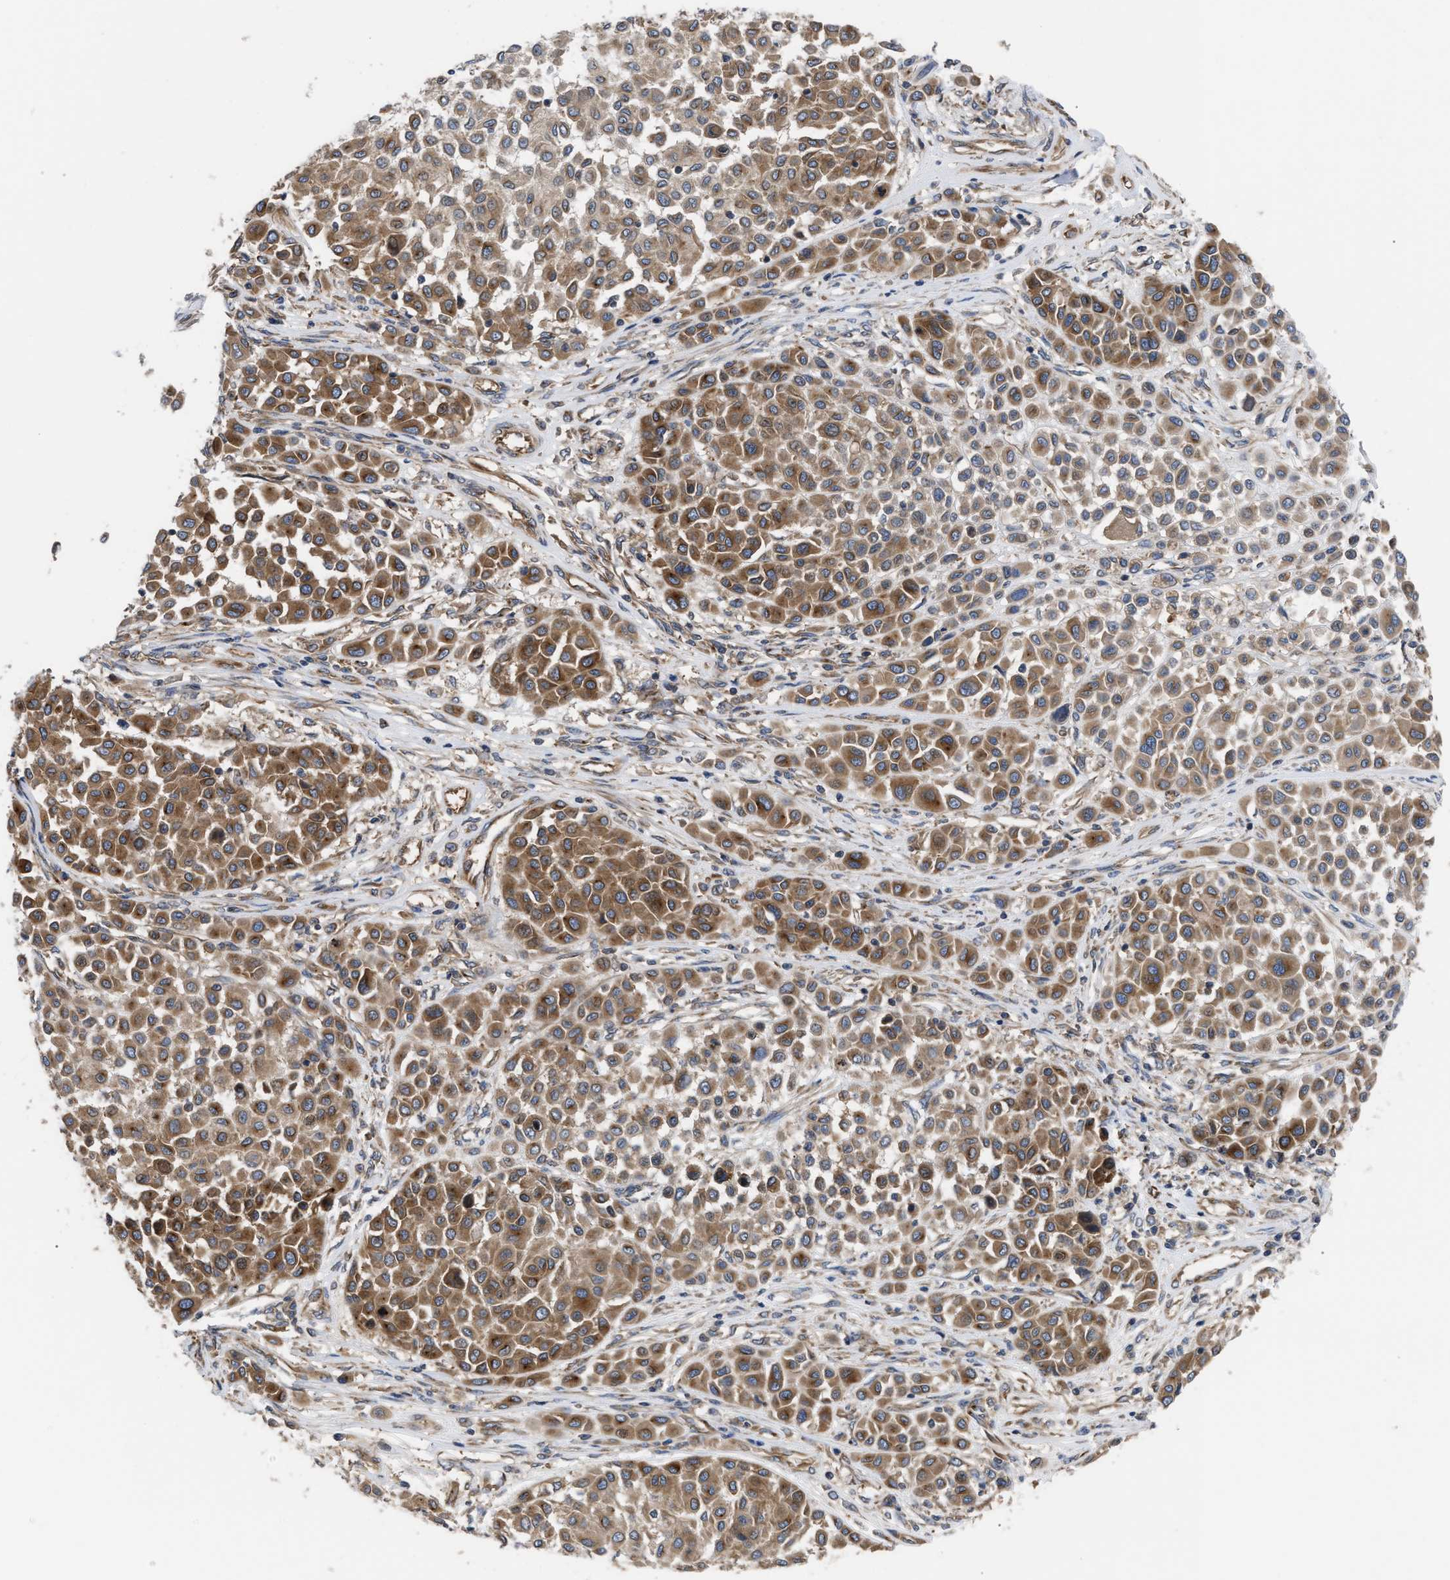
{"staining": {"intensity": "moderate", "quantity": ">75%", "location": "cytoplasmic/membranous"}, "tissue": "melanoma", "cell_type": "Tumor cells", "image_type": "cancer", "snomed": [{"axis": "morphology", "description": "Malignant melanoma, Metastatic site"}, {"axis": "topography", "description": "Soft tissue"}], "caption": "This image exhibits melanoma stained with immunohistochemistry (IHC) to label a protein in brown. The cytoplasmic/membranous of tumor cells show moderate positivity for the protein. Nuclei are counter-stained blue.", "gene": "LAPTM4B", "patient": {"sex": "male", "age": 41}}